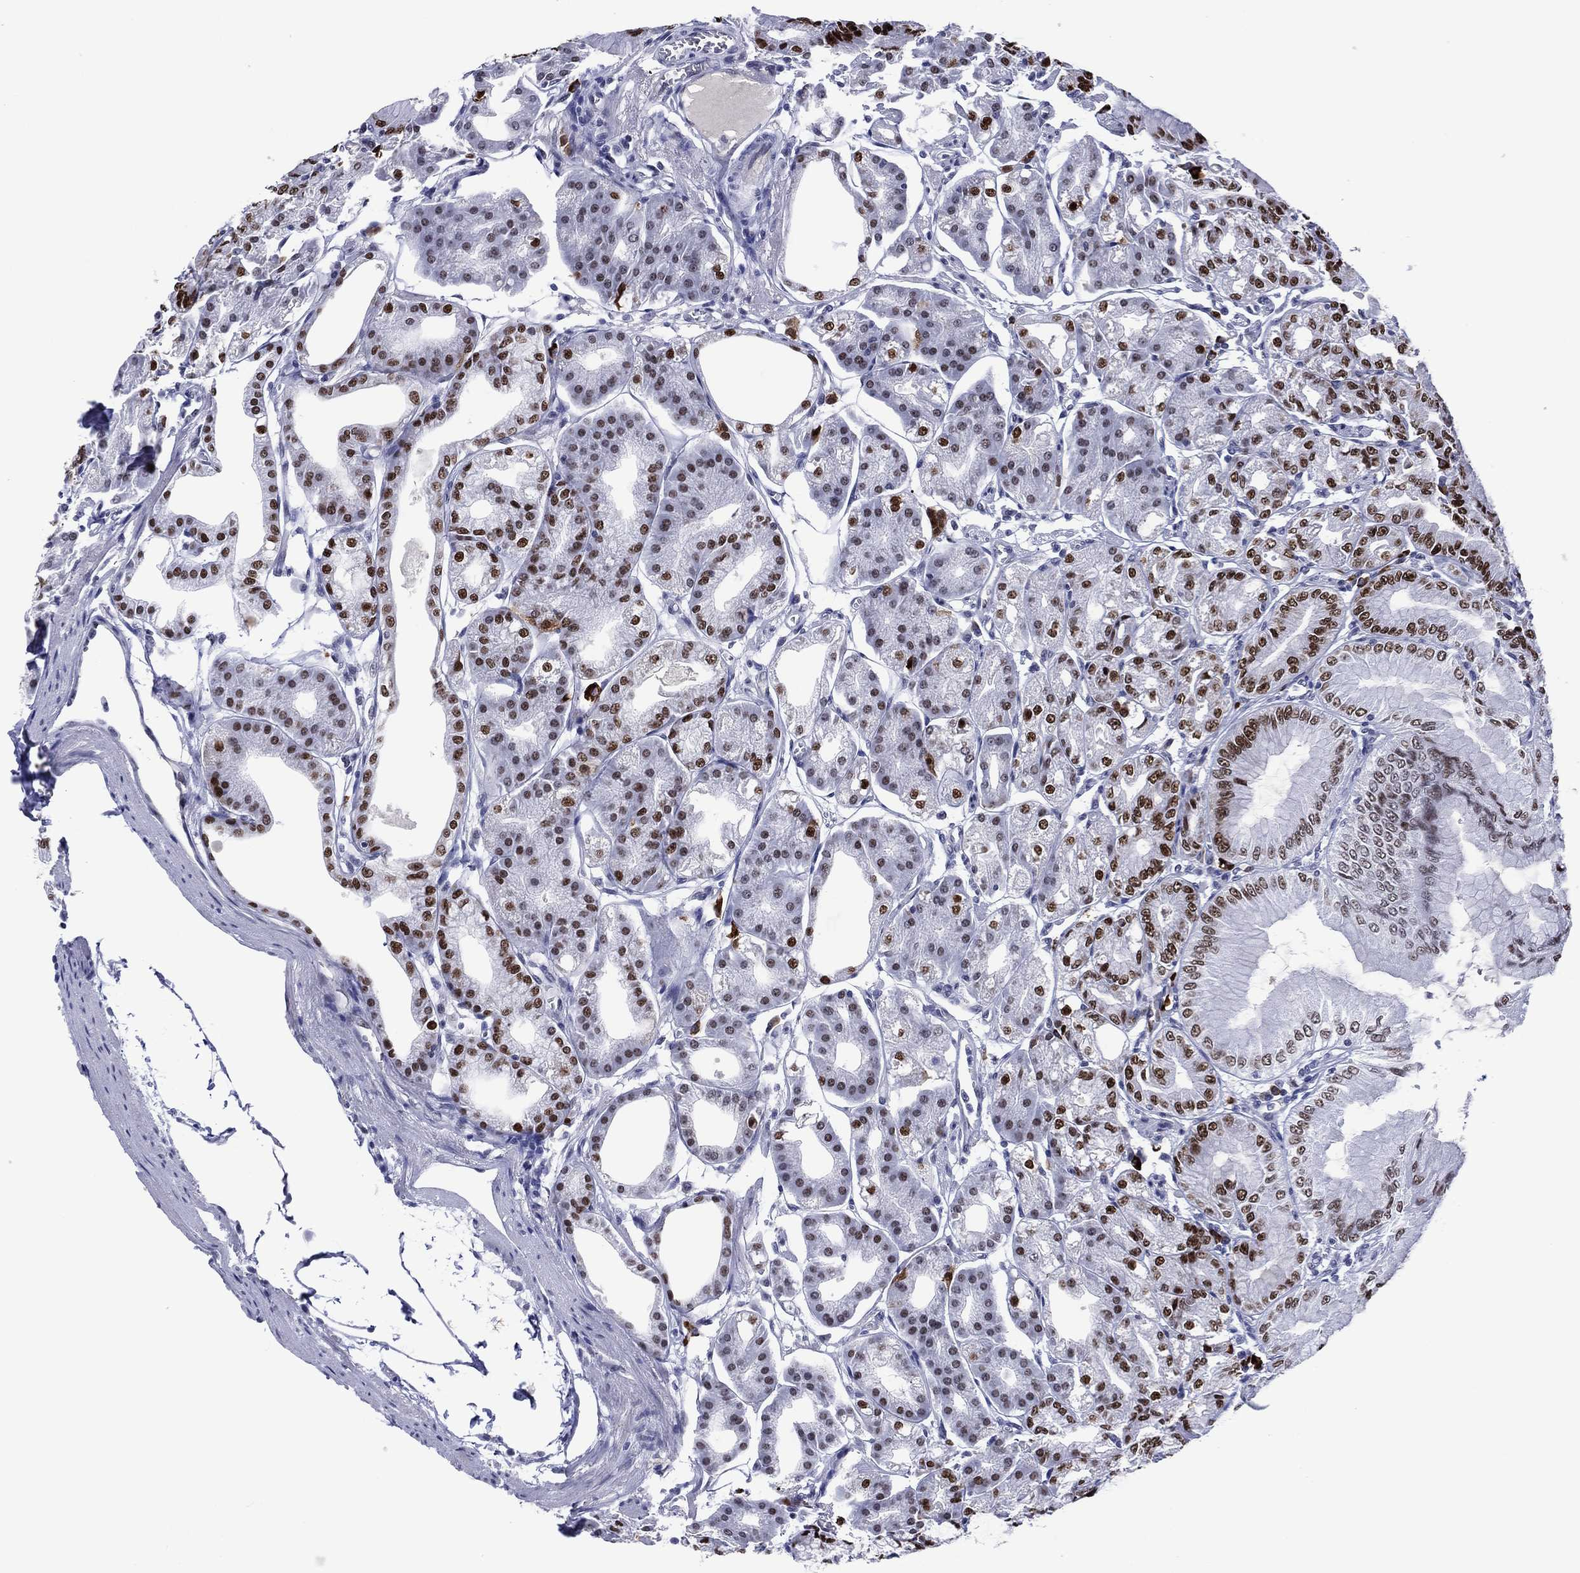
{"staining": {"intensity": "strong", "quantity": ">75%", "location": "nuclear"}, "tissue": "stomach", "cell_type": "Glandular cells", "image_type": "normal", "snomed": [{"axis": "morphology", "description": "Normal tissue, NOS"}, {"axis": "topography", "description": "Stomach"}], "caption": "Immunohistochemistry (IHC) photomicrograph of normal human stomach stained for a protein (brown), which exhibits high levels of strong nuclear staining in approximately >75% of glandular cells.", "gene": "GATA6", "patient": {"sex": "male", "age": 71}}